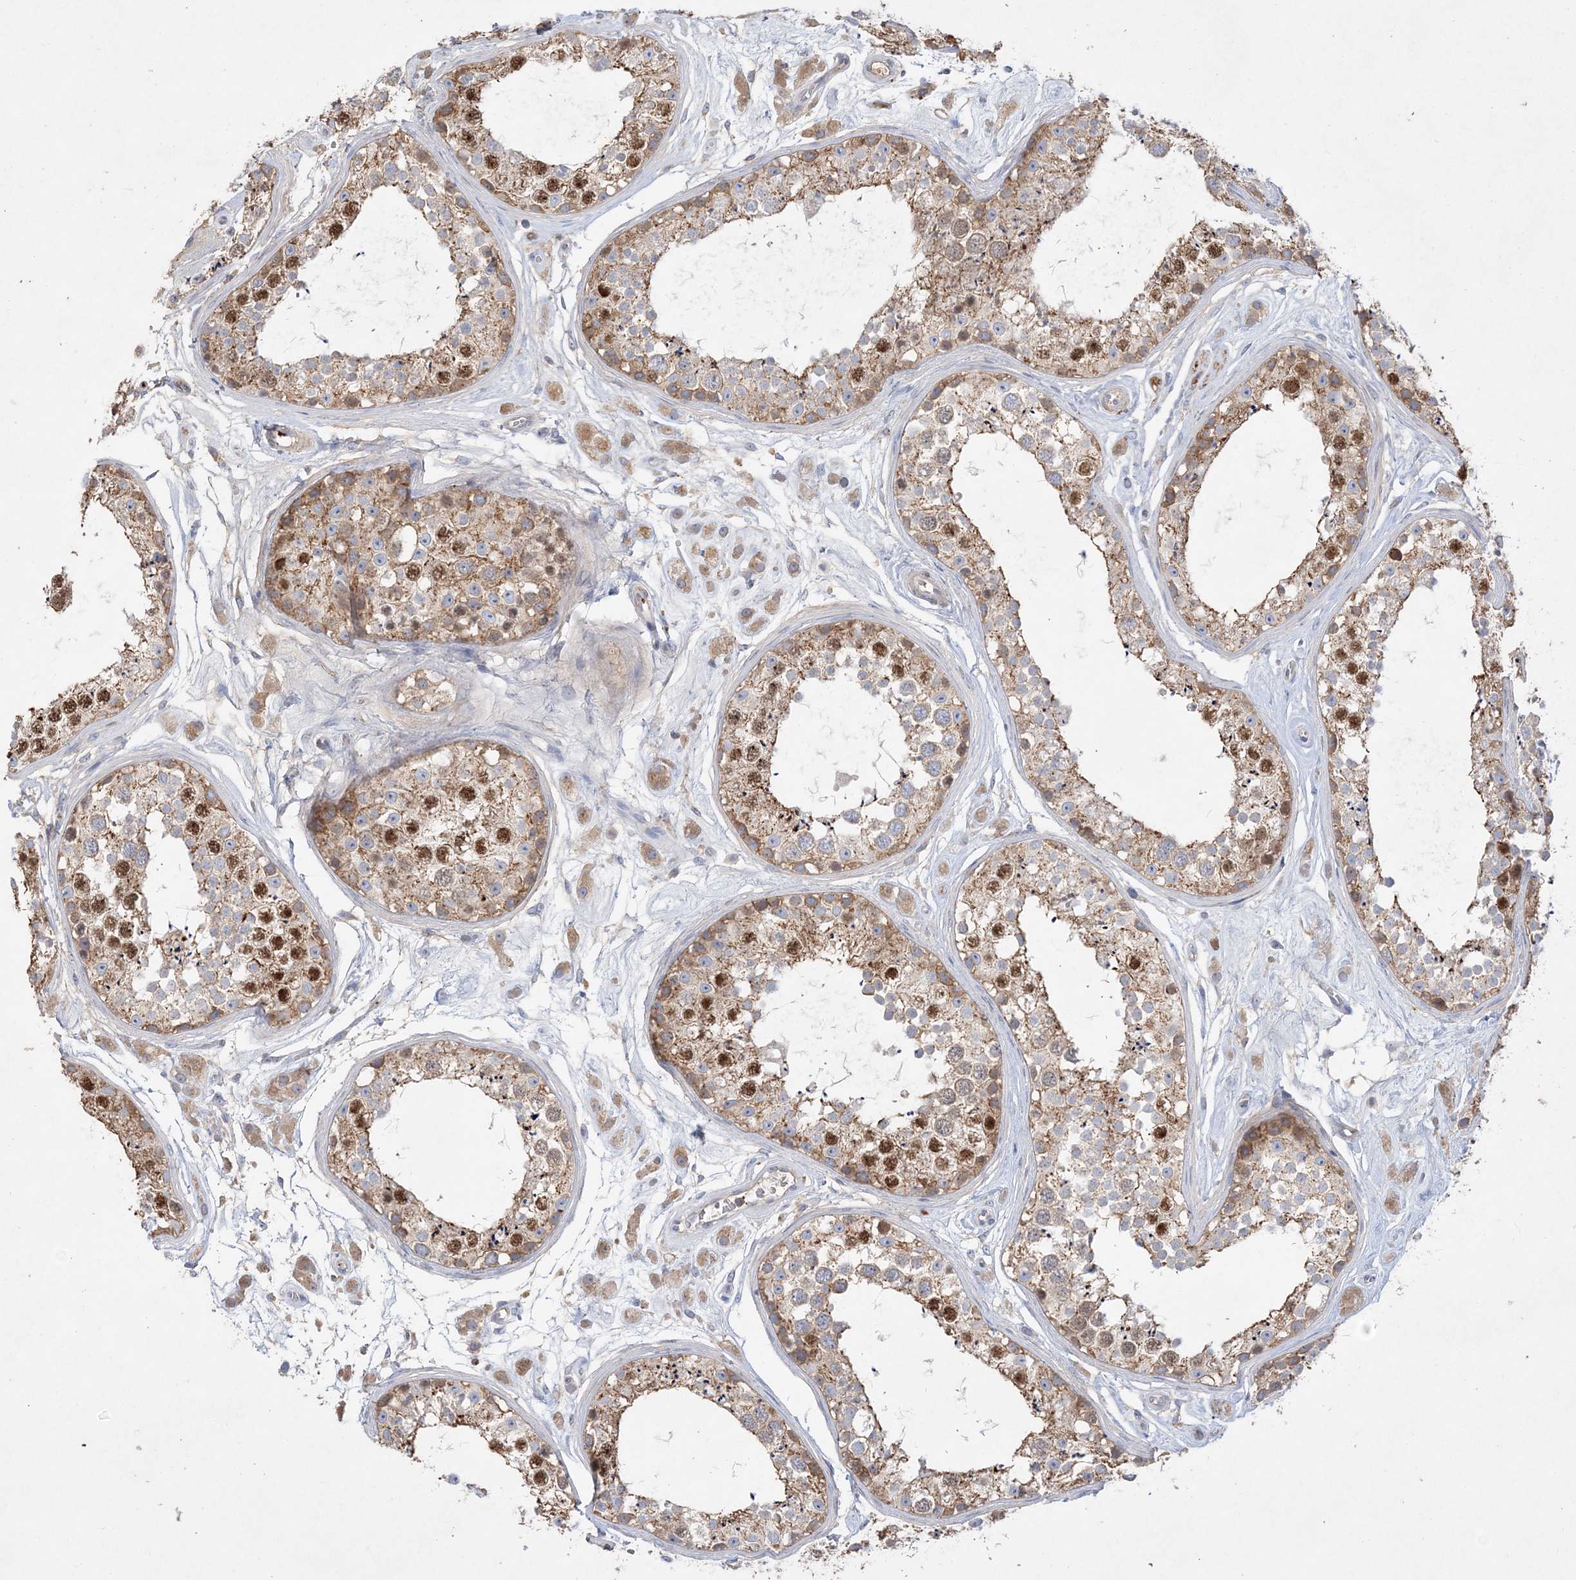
{"staining": {"intensity": "strong", "quantity": "25%-75%", "location": "cytoplasmic/membranous,nuclear"}, "tissue": "testis", "cell_type": "Cells in seminiferous ducts", "image_type": "normal", "snomed": [{"axis": "morphology", "description": "Normal tissue, NOS"}, {"axis": "topography", "description": "Testis"}], "caption": "Immunohistochemistry (IHC) (DAB (3,3'-diaminobenzidine)) staining of unremarkable human testis reveals strong cytoplasmic/membranous,nuclear protein positivity in about 25%-75% of cells in seminiferous ducts.", "gene": "ADCK2", "patient": {"sex": "male", "age": 25}}